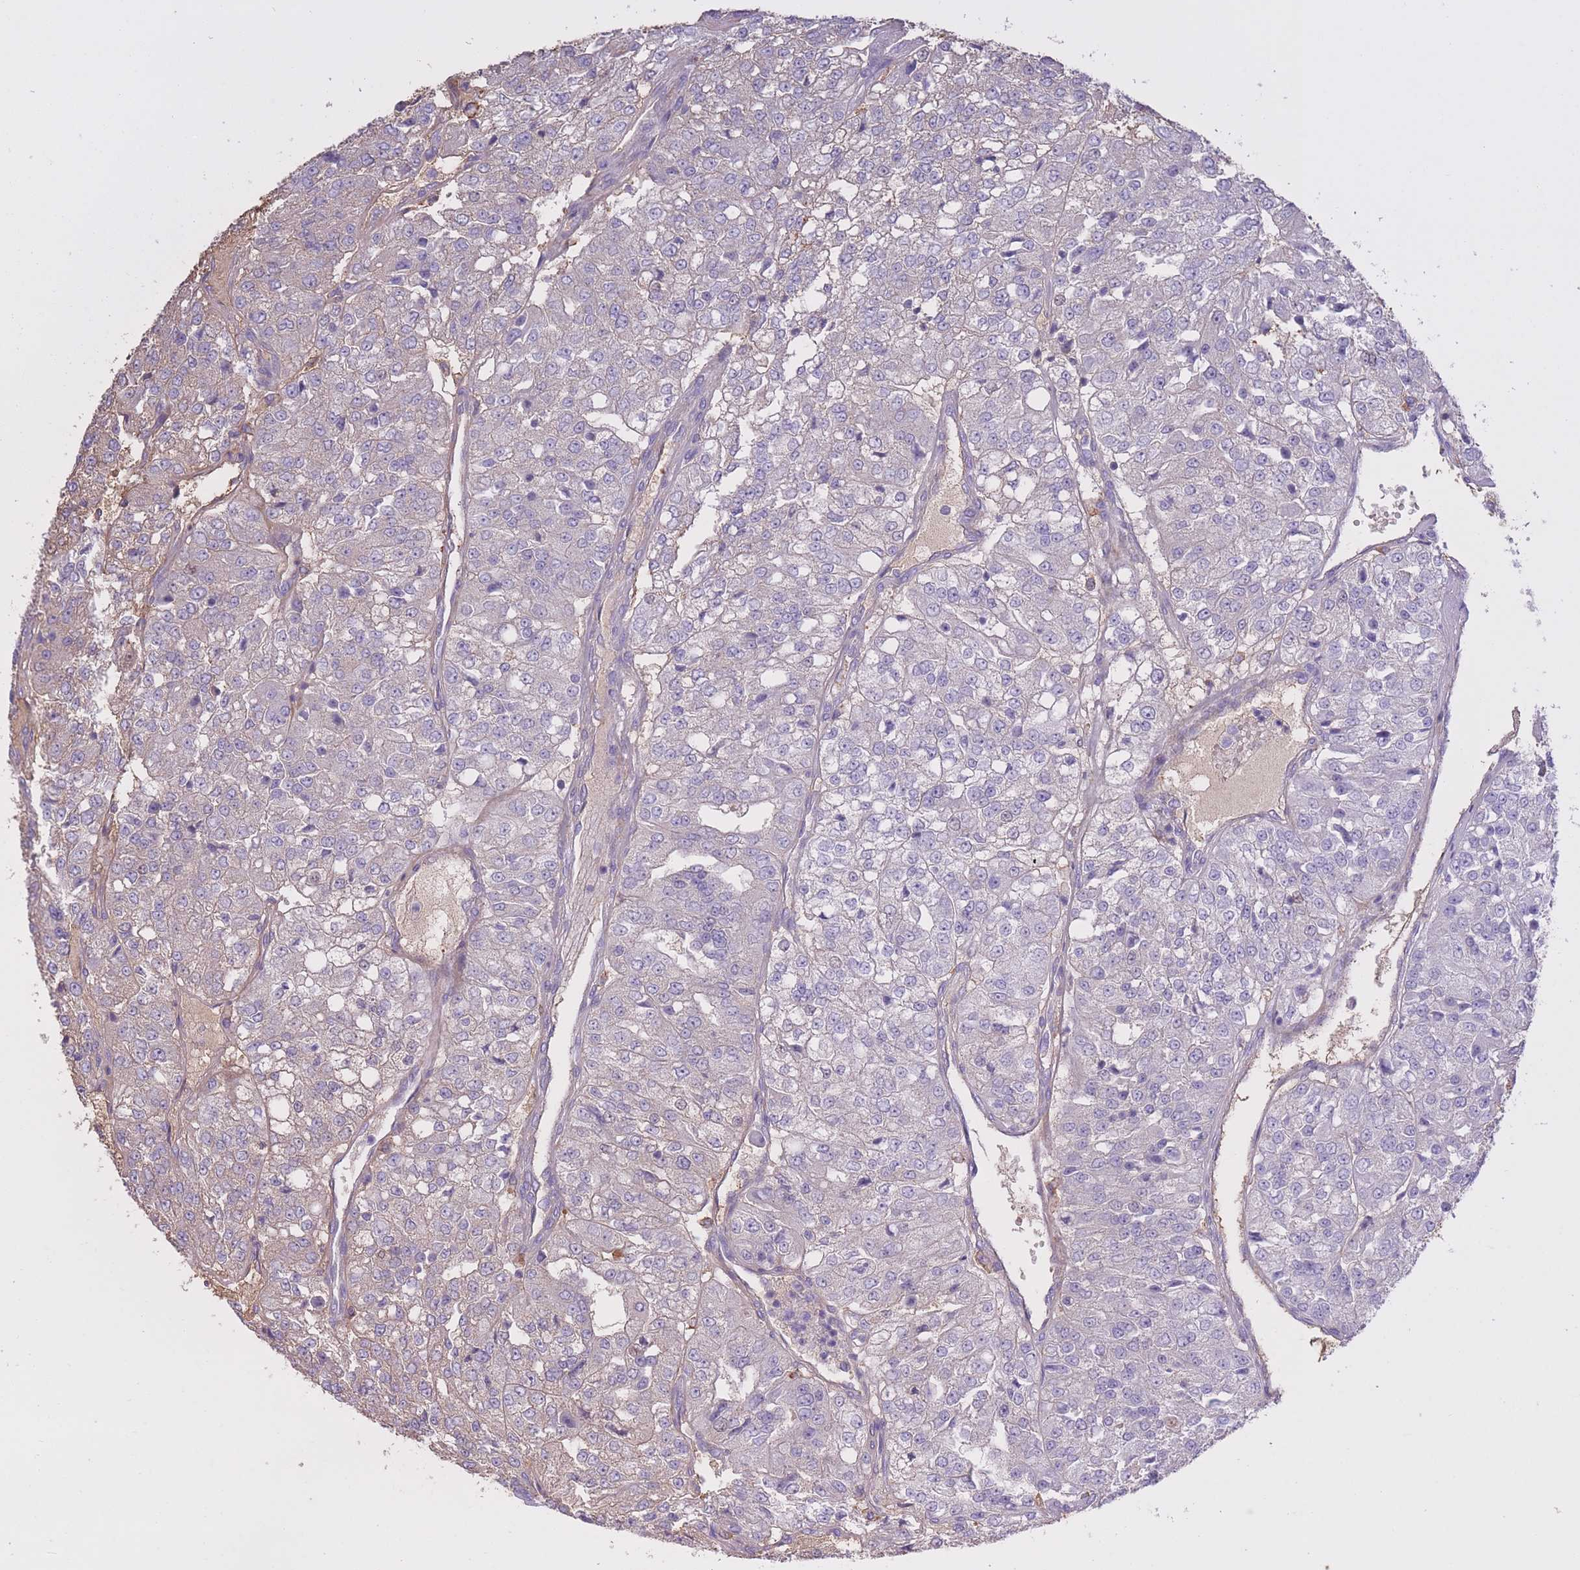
{"staining": {"intensity": "negative", "quantity": "none", "location": "none"}, "tissue": "renal cancer", "cell_type": "Tumor cells", "image_type": "cancer", "snomed": [{"axis": "morphology", "description": "Adenocarcinoma, NOS"}, {"axis": "topography", "description": "Kidney"}], "caption": "Human renal cancer stained for a protein using IHC demonstrates no positivity in tumor cells.", "gene": "AP3S2", "patient": {"sex": "female", "age": 63}}